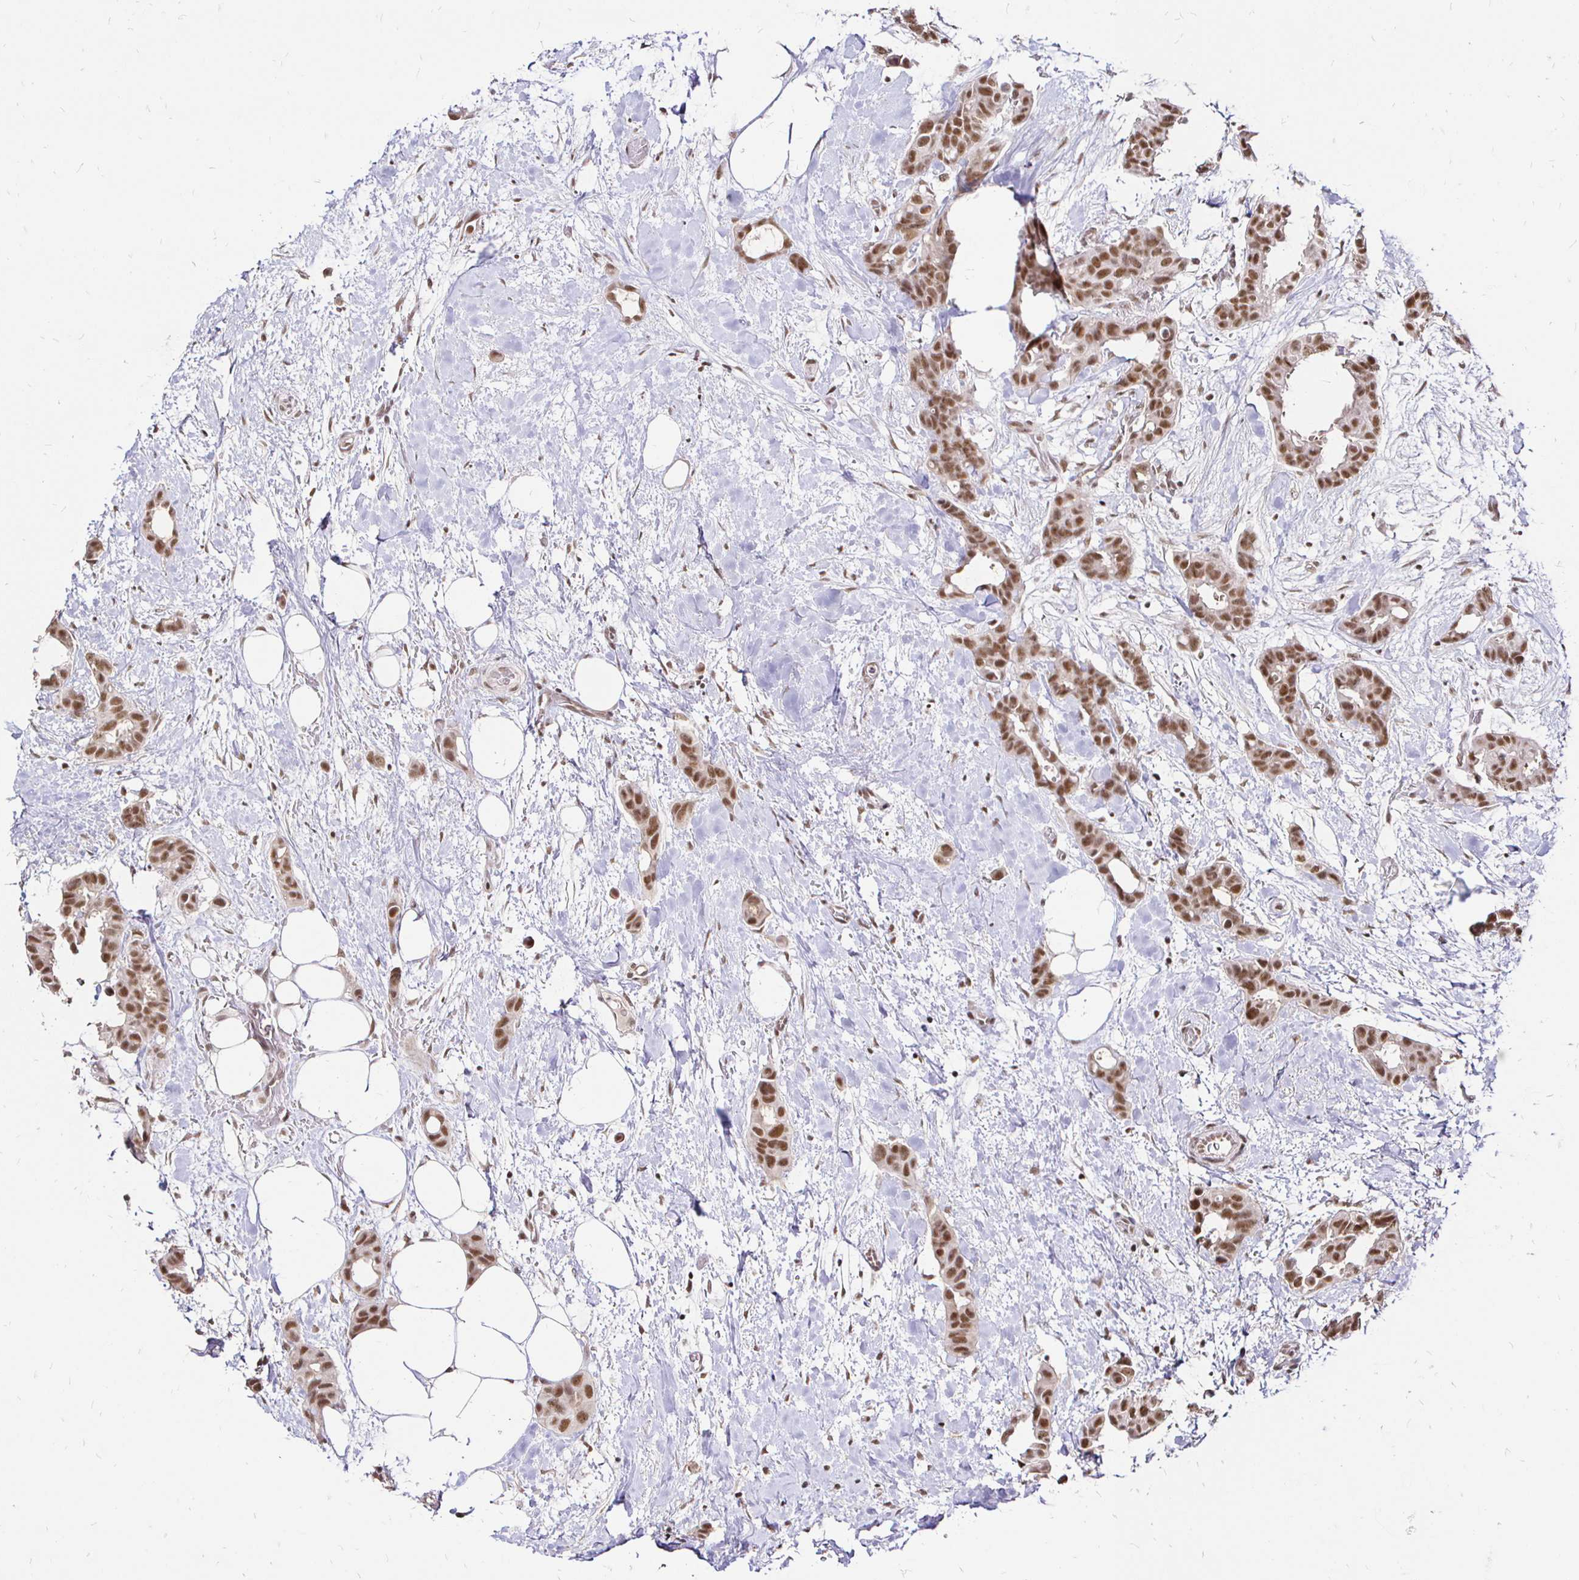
{"staining": {"intensity": "moderate", "quantity": ">75%", "location": "nuclear"}, "tissue": "breast cancer", "cell_type": "Tumor cells", "image_type": "cancer", "snomed": [{"axis": "morphology", "description": "Duct carcinoma"}, {"axis": "topography", "description": "Breast"}], "caption": "IHC staining of breast cancer, which shows medium levels of moderate nuclear staining in about >75% of tumor cells indicating moderate nuclear protein staining. The staining was performed using DAB (3,3'-diaminobenzidine) (brown) for protein detection and nuclei were counterstained in hematoxylin (blue).", "gene": "SIN3A", "patient": {"sex": "female", "age": 62}}